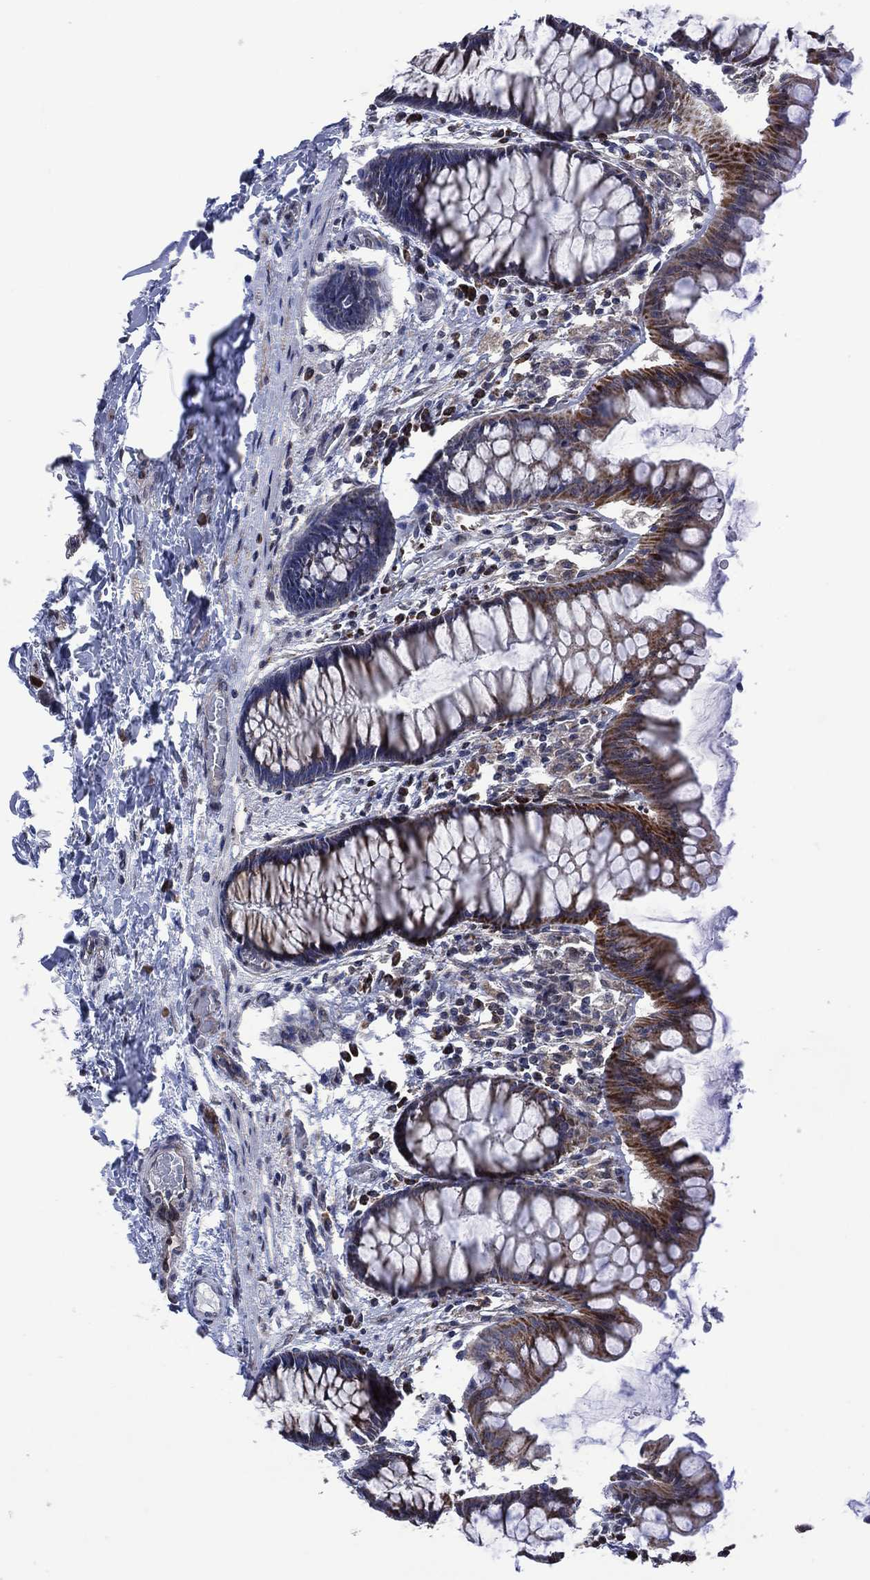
{"staining": {"intensity": "negative", "quantity": "none", "location": "none"}, "tissue": "colon", "cell_type": "Endothelial cells", "image_type": "normal", "snomed": [{"axis": "morphology", "description": "Normal tissue, NOS"}, {"axis": "topography", "description": "Colon"}], "caption": "Immunohistochemistry of unremarkable human colon displays no expression in endothelial cells.", "gene": "HTD2", "patient": {"sex": "female", "age": 65}}